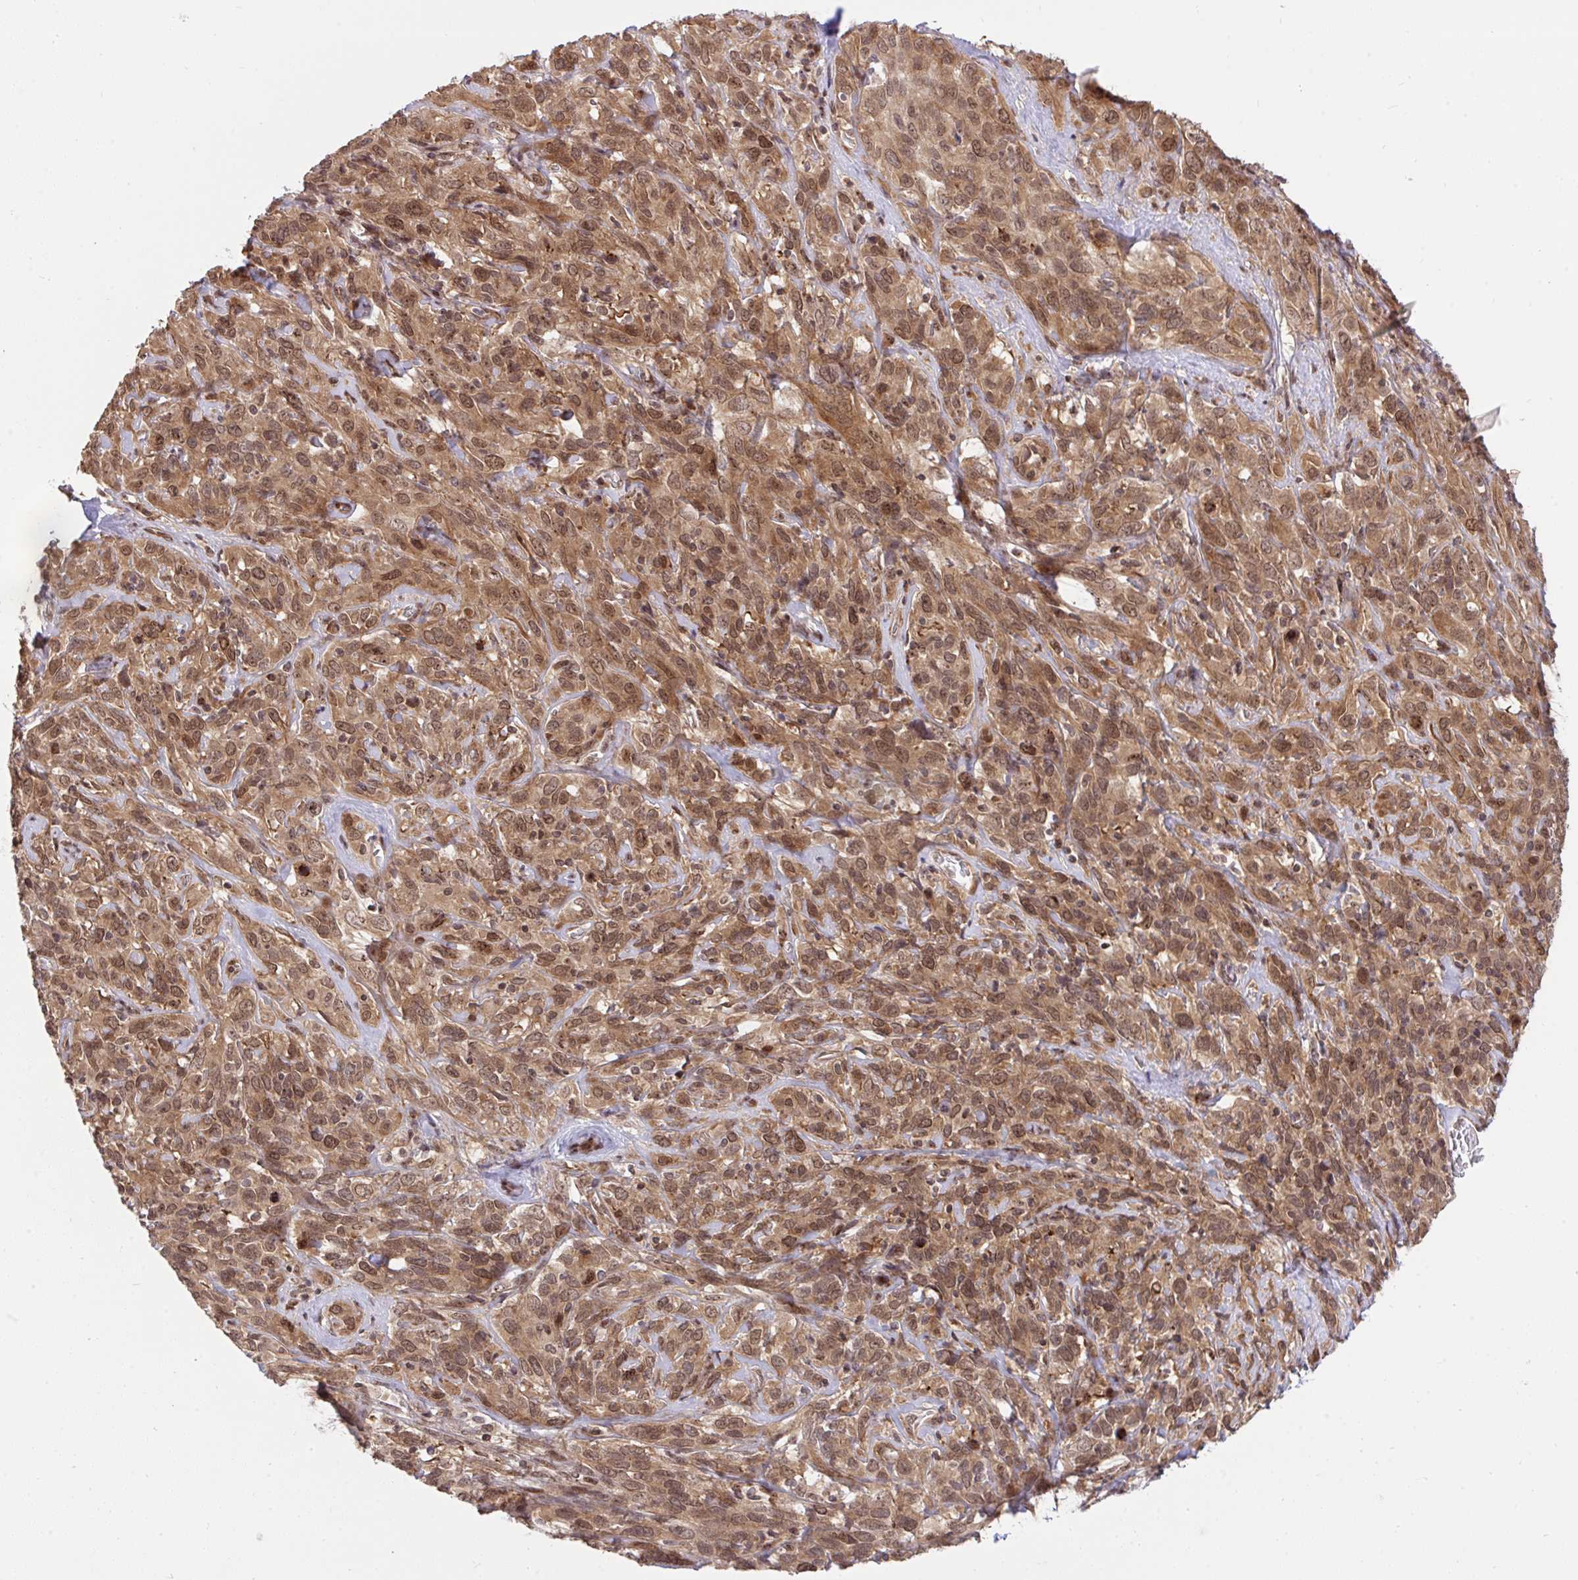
{"staining": {"intensity": "moderate", "quantity": ">75%", "location": "cytoplasmic/membranous,nuclear"}, "tissue": "cervical cancer", "cell_type": "Tumor cells", "image_type": "cancer", "snomed": [{"axis": "morphology", "description": "Normal tissue, NOS"}, {"axis": "morphology", "description": "Squamous cell carcinoma, NOS"}, {"axis": "topography", "description": "Cervix"}], "caption": "Cervical cancer stained for a protein (brown) reveals moderate cytoplasmic/membranous and nuclear positive positivity in approximately >75% of tumor cells.", "gene": "ERI1", "patient": {"sex": "female", "age": 51}}